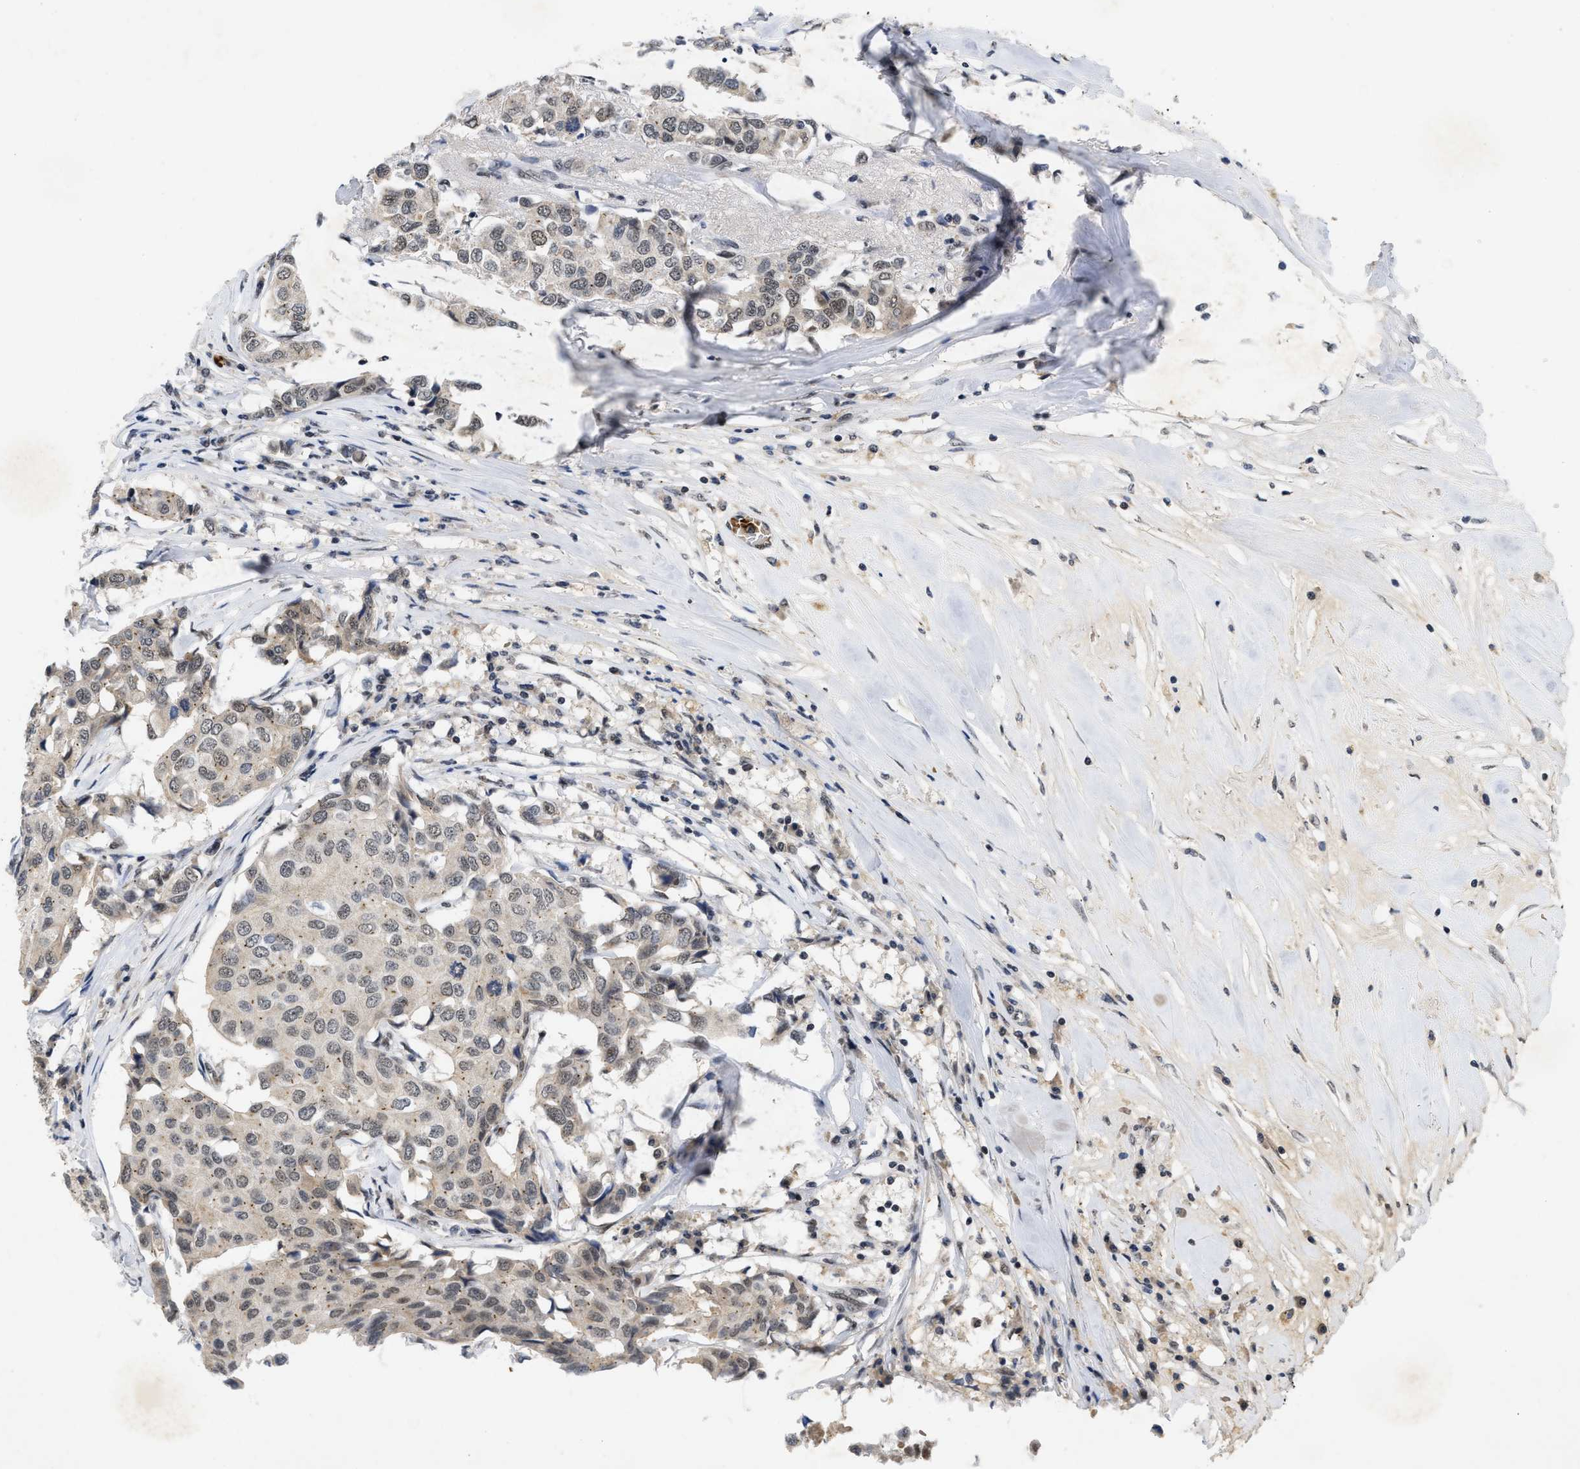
{"staining": {"intensity": "weak", "quantity": "25%-75%", "location": "nuclear"}, "tissue": "breast cancer", "cell_type": "Tumor cells", "image_type": "cancer", "snomed": [{"axis": "morphology", "description": "Duct carcinoma"}, {"axis": "topography", "description": "Breast"}], "caption": "High-power microscopy captured an IHC photomicrograph of breast cancer (intraductal carcinoma), revealing weak nuclear positivity in about 25%-75% of tumor cells.", "gene": "ZNF346", "patient": {"sex": "female", "age": 80}}